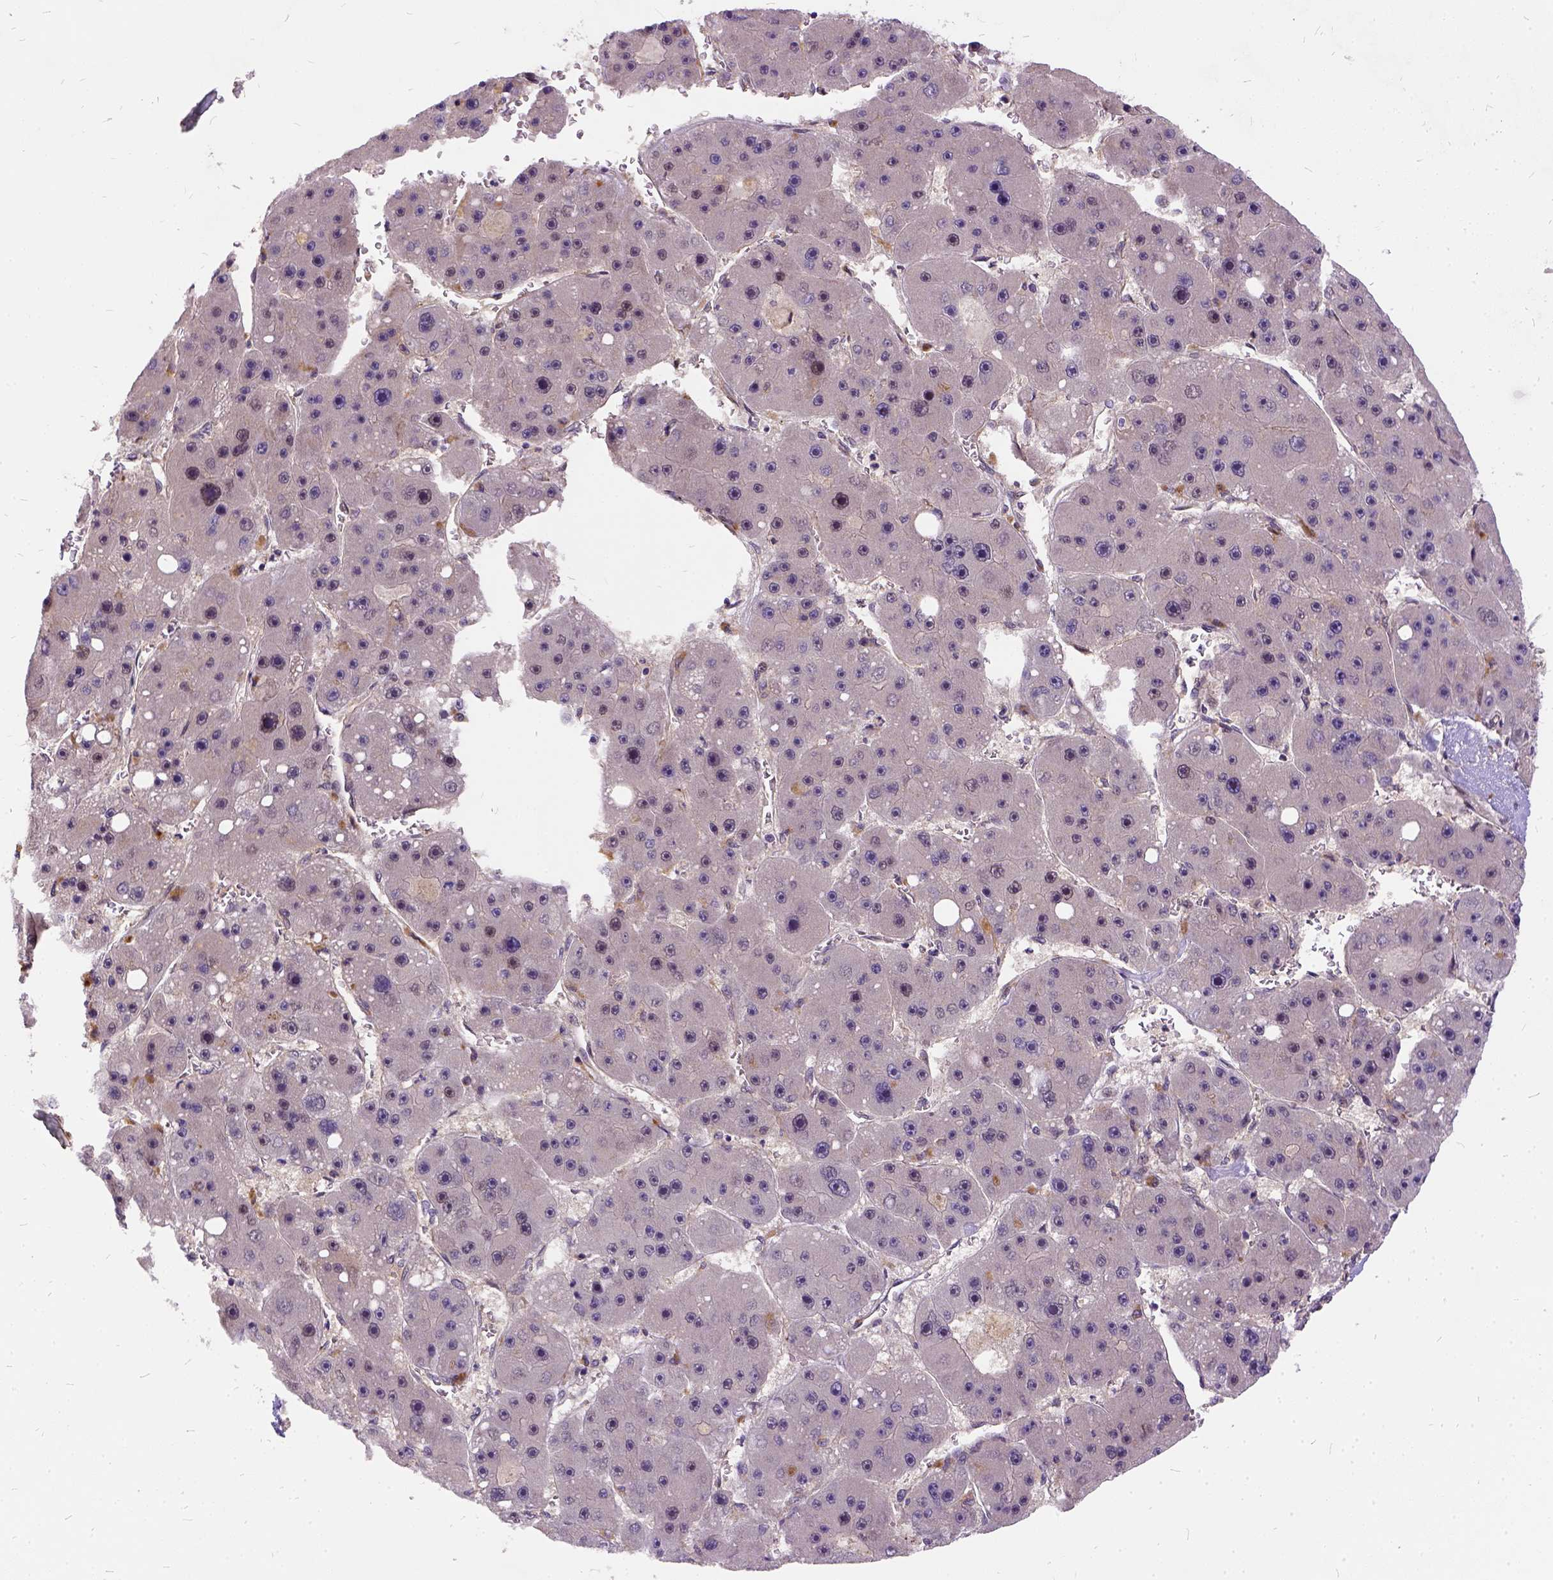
{"staining": {"intensity": "negative", "quantity": "none", "location": "none"}, "tissue": "liver cancer", "cell_type": "Tumor cells", "image_type": "cancer", "snomed": [{"axis": "morphology", "description": "Carcinoma, Hepatocellular, NOS"}, {"axis": "topography", "description": "Liver"}], "caption": "Tumor cells are negative for protein expression in human hepatocellular carcinoma (liver). (Stains: DAB immunohistochemistry with hematoxylin counter stain, Microscopy: brightfield microscopy at high magnification).", "gene": "ILRUN", "patient": {"sex": "female", "age": 61}}